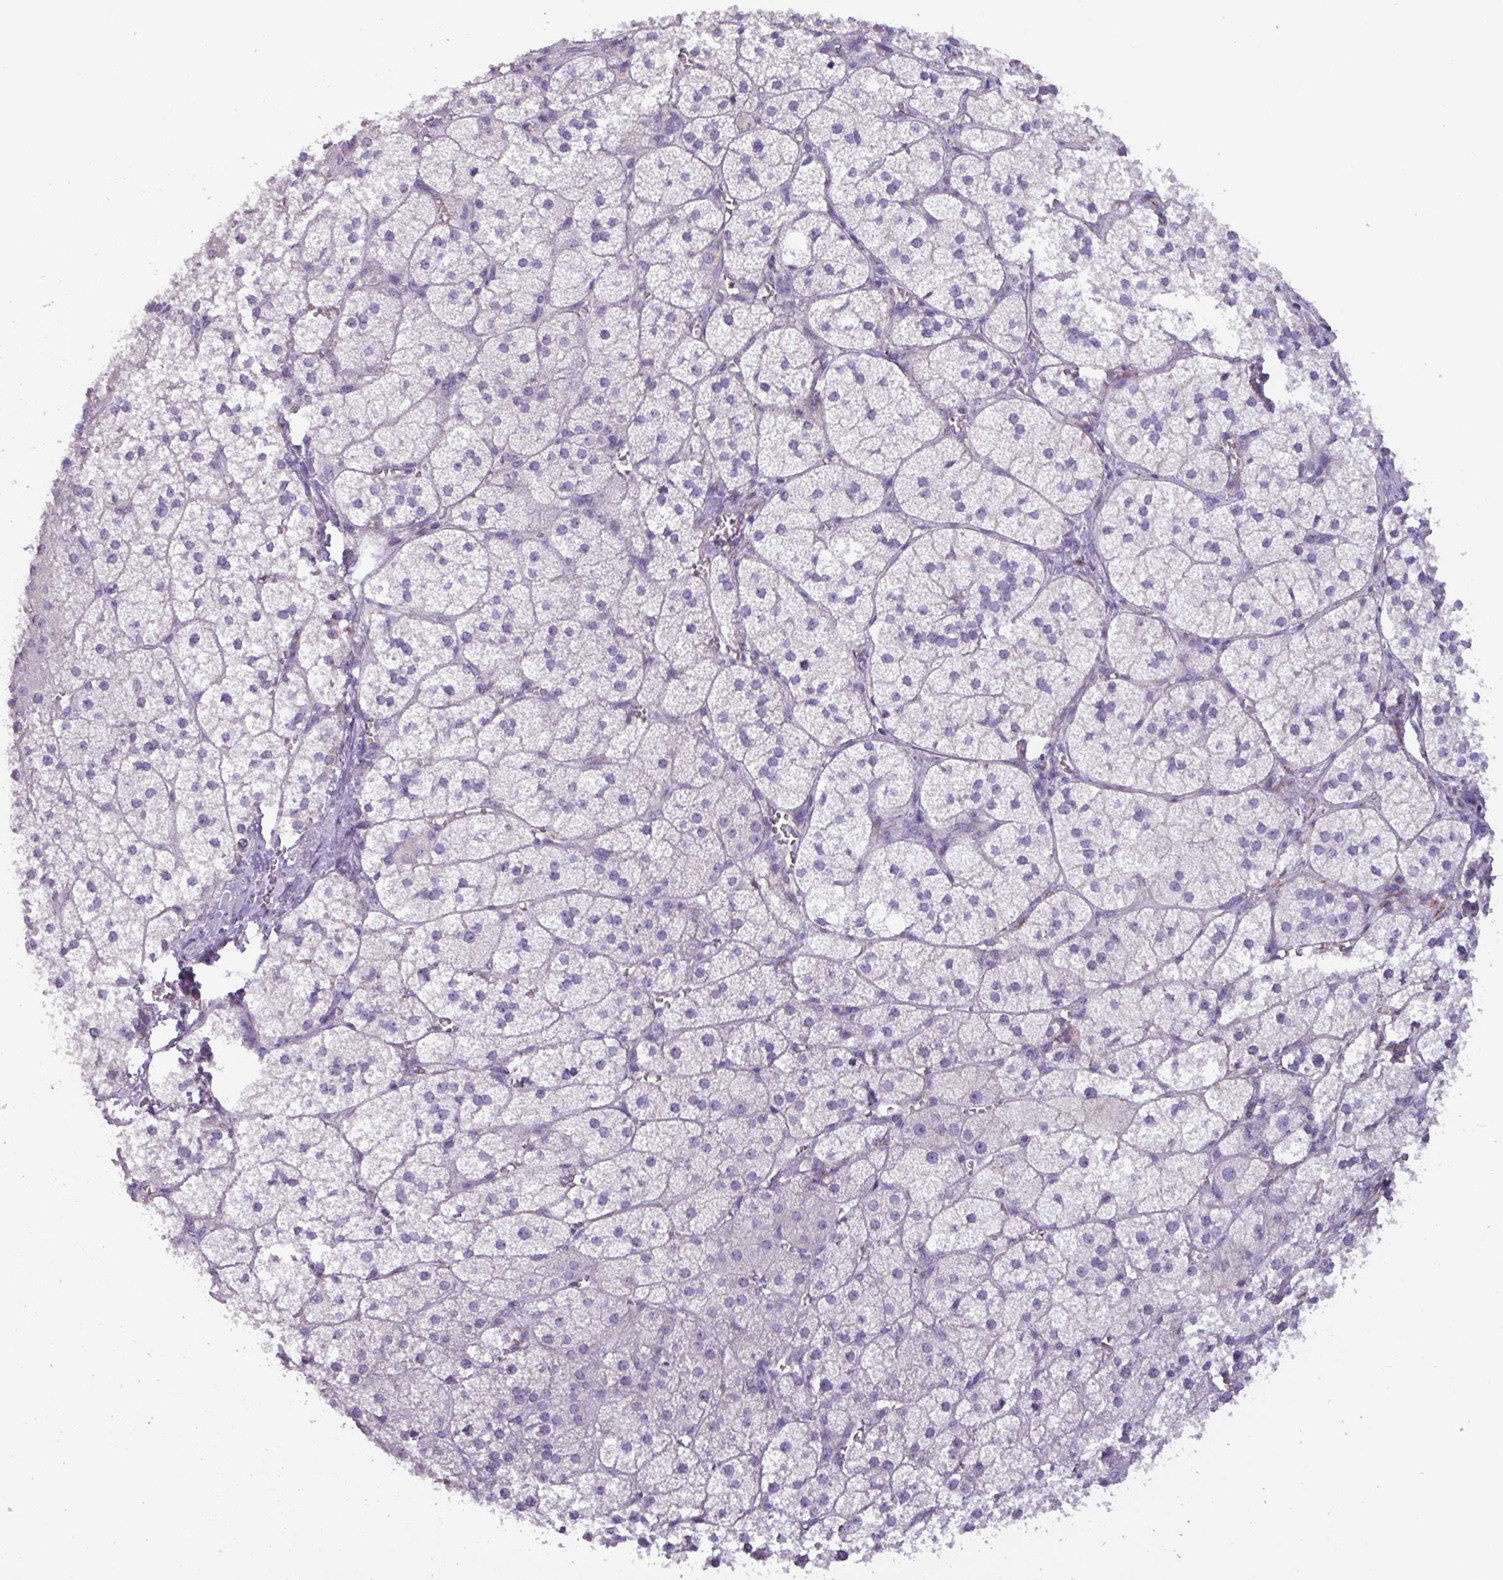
{"staining": {"intensity": "negative", "quantity": "none", "location": "none"}, "tissue": "adrenal gland", "cell_type": "Glandular cells", "image_type": "normal", "snomed": [{"axis": "morphology", "description": "Normal tissue, NOS"}, {"axis": "topography", "description": "Adrenal gland"}], "caption": "IHC photomicrograph of normal human adrenal gland stained for a protein (brown), which reveals no staining in glandular cells.", "gene": "ADGRE1", "patient": {"sex": "female", "age": 52}}